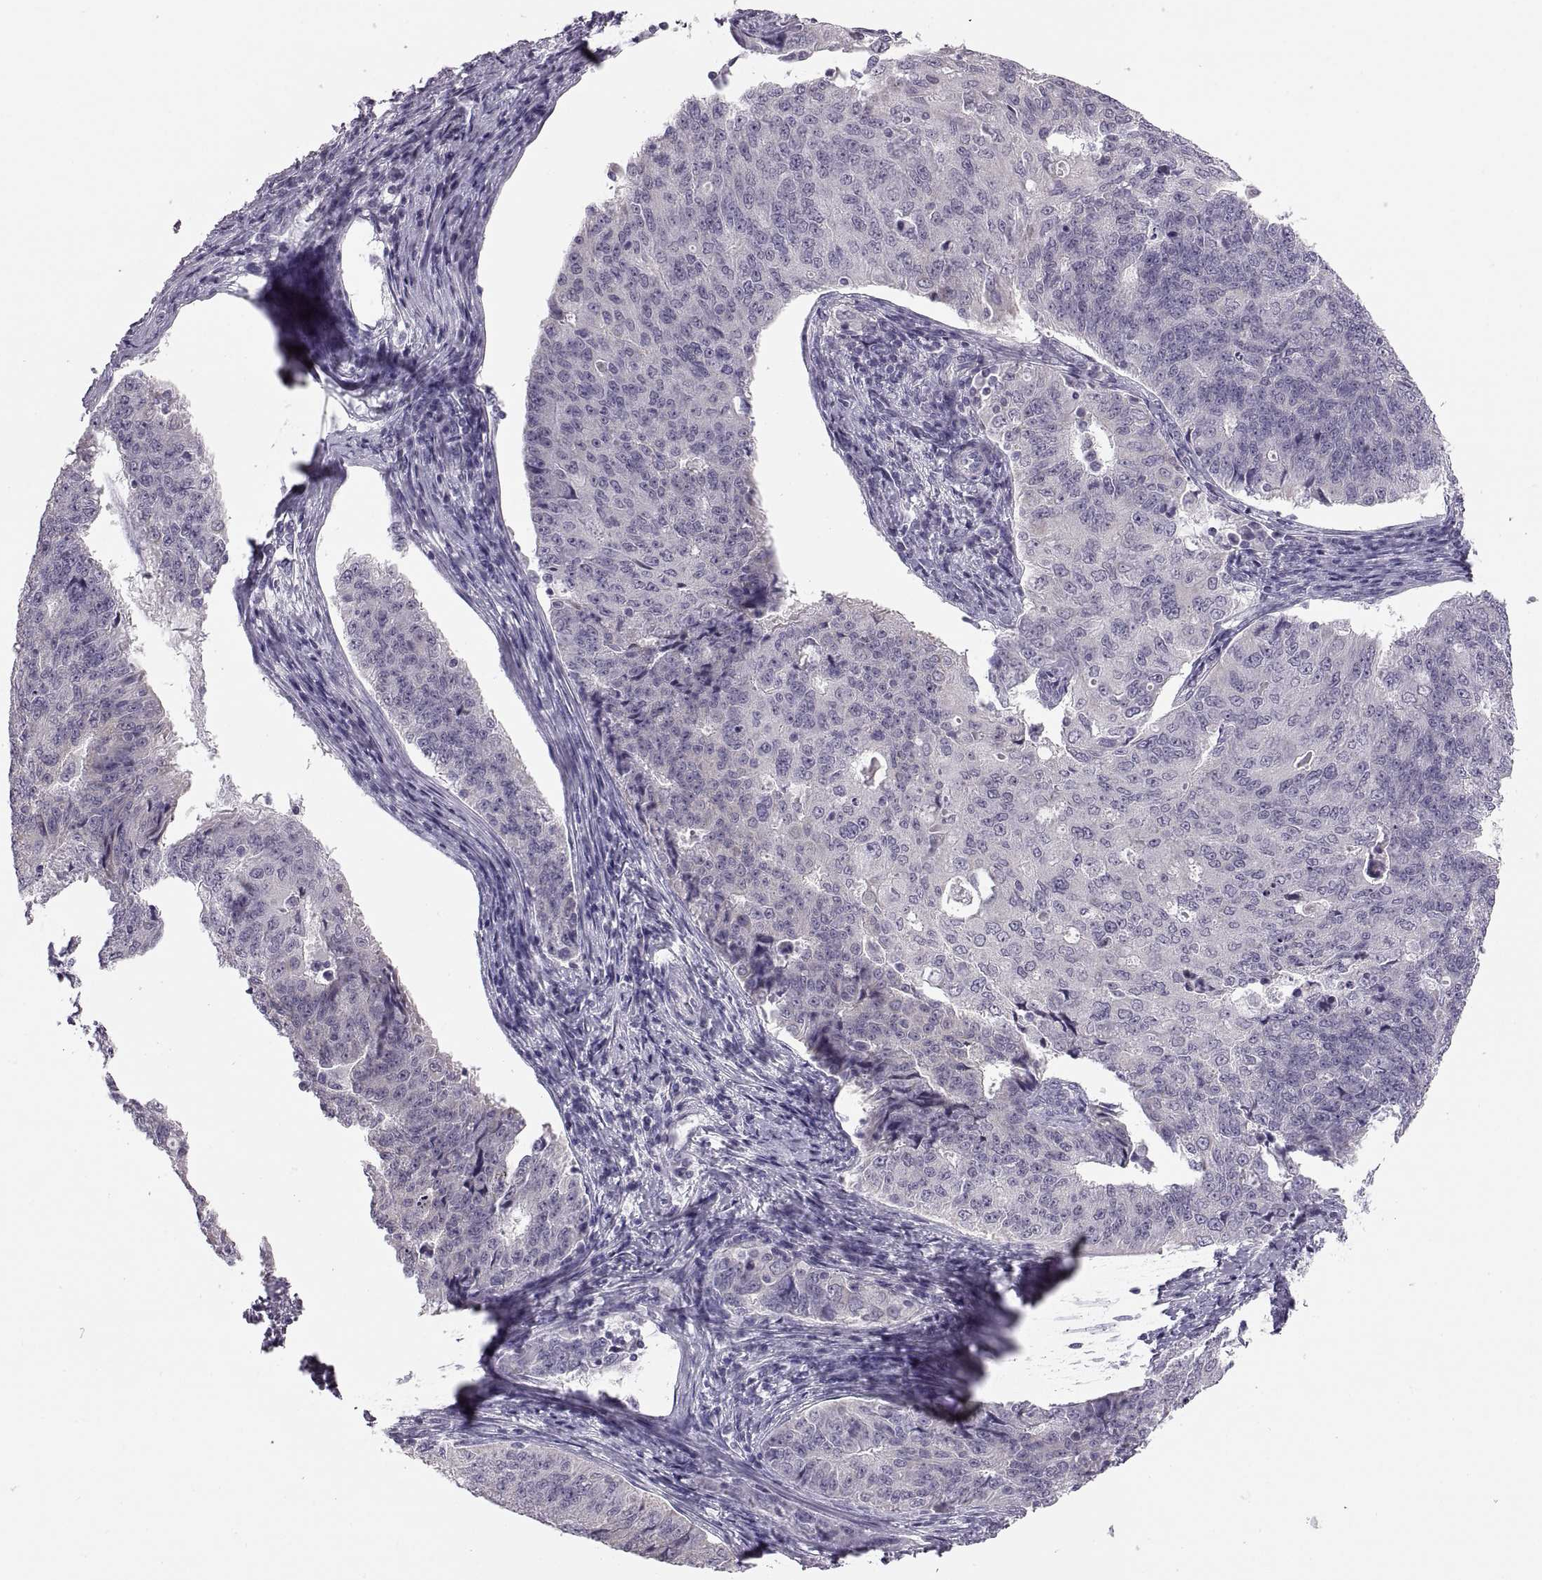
{"staining": {"intensity": "negative", "quantity": "none", "location": "none"}, "tissue": "endometrial cancer", "cell_type": "Tumor cells", "image_type": "cancer", "snomed": [{"axis": "morphology", "description": "Adenocarcinoma, NOS"}, {"axis": "topography", "description": "Endometrium"}], "caption": "IHC image of endometrial cancer (adenocarcinoma) stained for a protein (brown), which shows no expression in tumor cells.", "gene": "ADH6", "patient": {"sex": "female", "age": 43}}